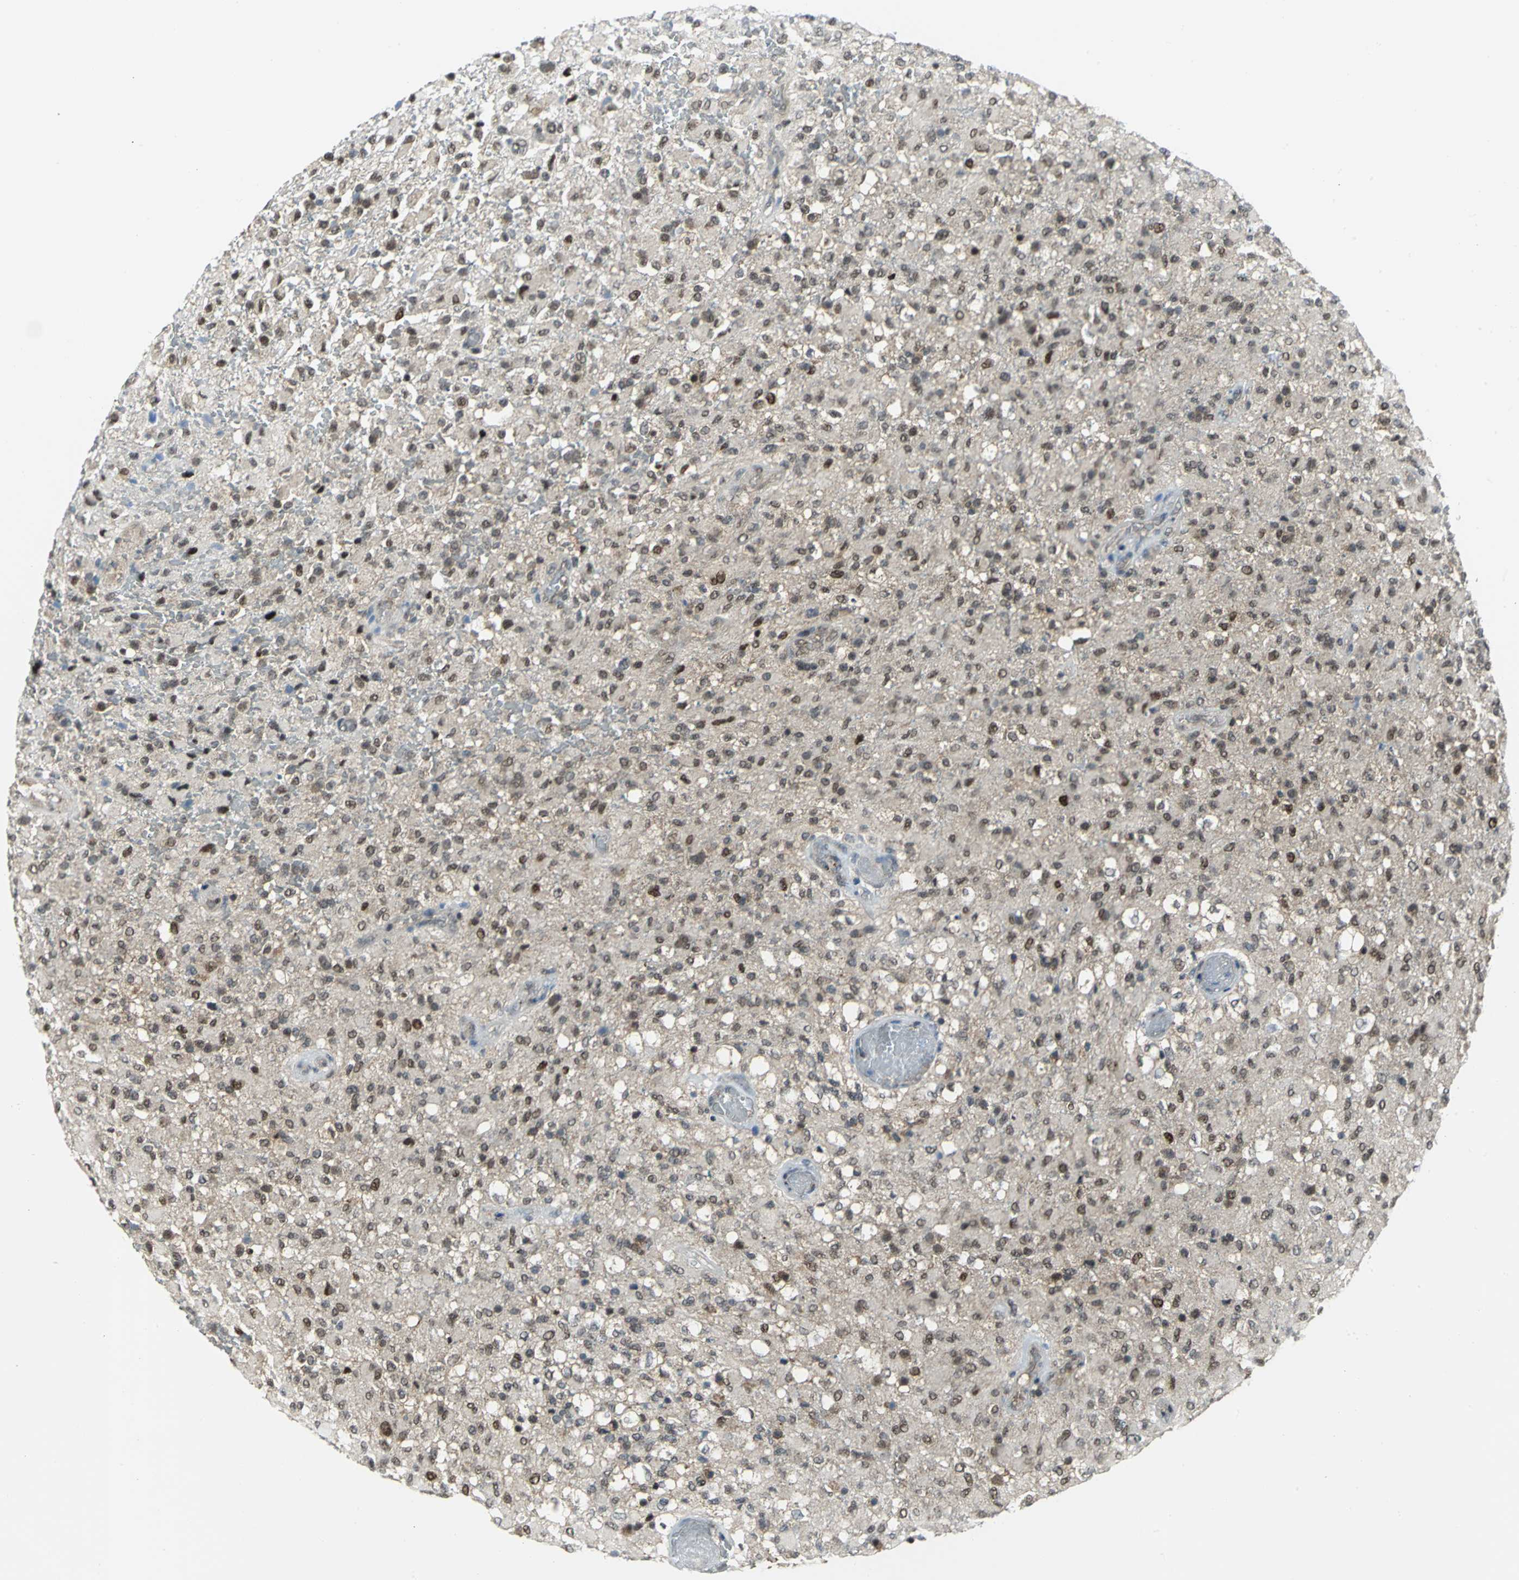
{"staining": {"intensity": "strong", "quantity": "<25%", "location": "nuclear"}, "tissue": "glioma", "cell_type": "Tumor cells", "image_type": "cancer", "snomed": [{"axis": "morphology", "description": "Glioma, malignant, High grade"}, {"axis": "topography", "description": "Brain"}], "caption": "Glioma stained for a protein (brown) demonstrates strong nuclear positive positivity in about <25% of tumor cells.", "gene": "PSMA4", "patient": {"sex": "male", "age": 71}}